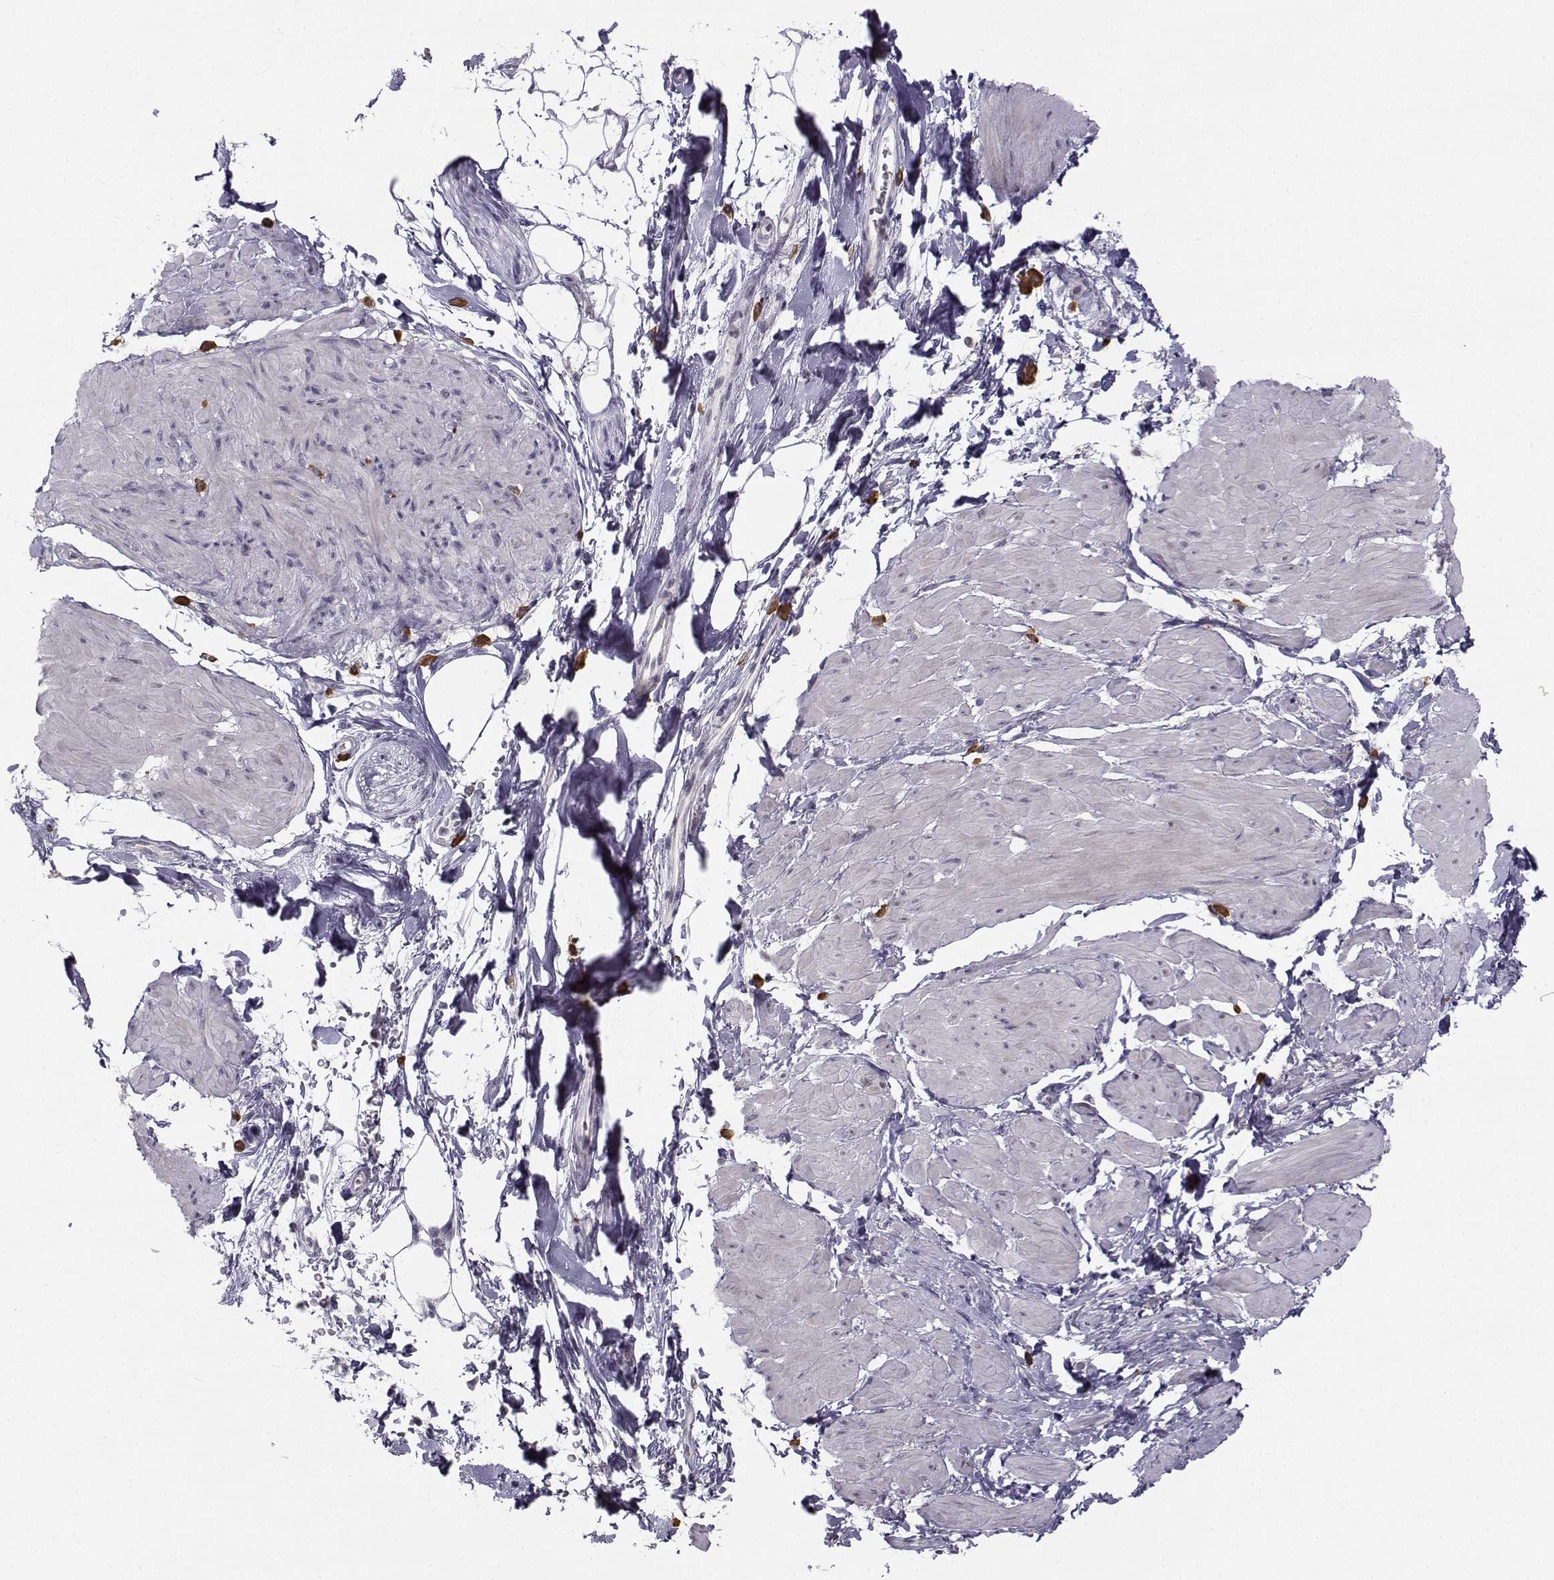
{"staining": {"intensity": "negative", "quantity": "none", "location": "none"}, "tissue": "smooth muscle", "cell_type": "Smooth muscle cells", "image_type": "normal", "snomed": [{"axis": "morphology", "description": "Normal tissue, NOS"}, {"axis": "topography", "description": "Adipose tissue"}, {"axis": "topography", "description": "Smooth muscle"}, {"axis": "topography", "description": "Peripheral nerve tissue"}], "caption": "IHC histopathology image of benign smooth muscle: smooth muscle stained with DAB (3,3'-diaminobenzidine) demonstrates no significant protein expression in smooth muscle cells. (DAB (3,3'-diaminobenzidine) immunohistochemistry (IHC) with hematoxylin counter stain).", "gene": "LRP8", "patient": {"sex": "male", "age": 83}}